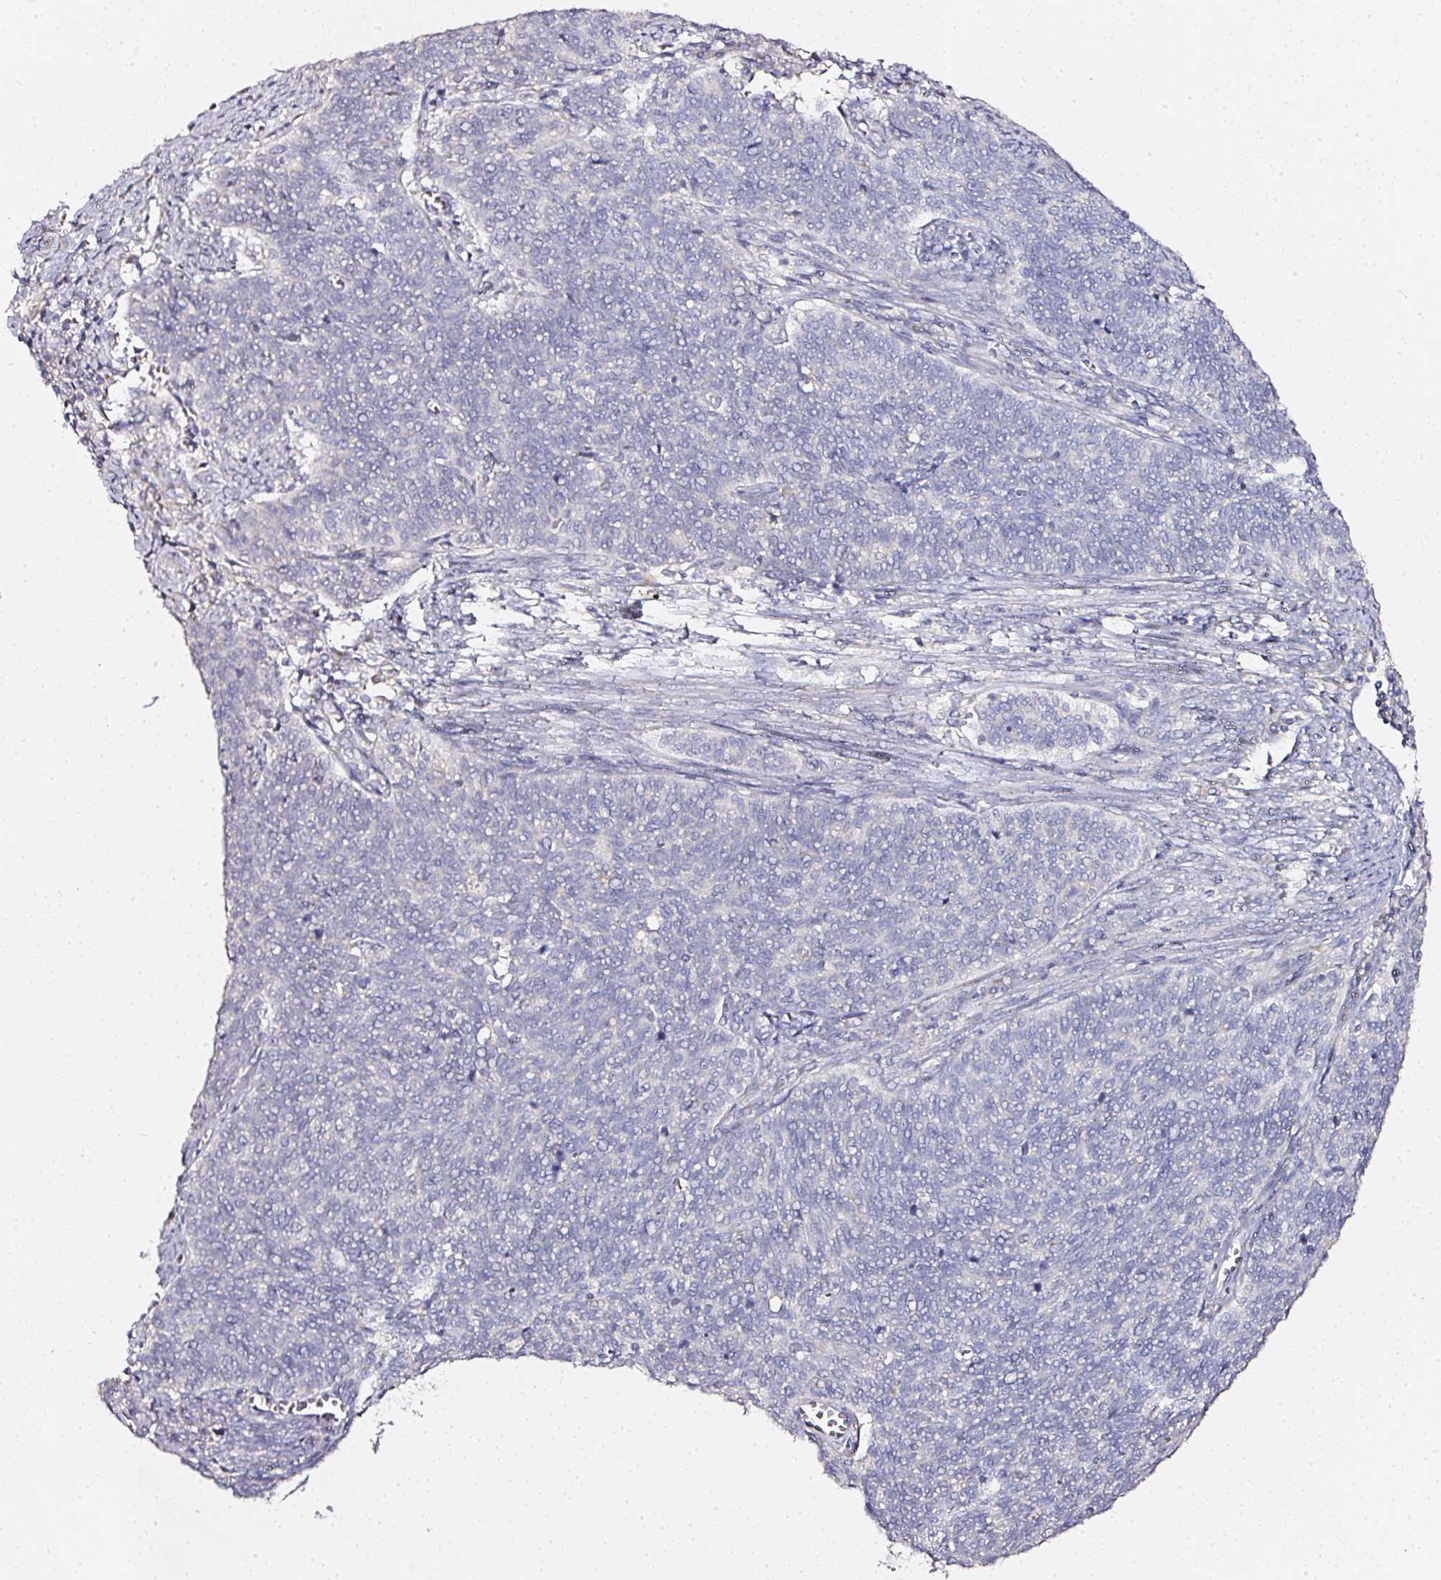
{"staining": {"intensity": "negative", "quantity": "none", "location": "none"}, "tissue": "cervical cancer", "cell_type": "Tumor cells", "image_type": "cancer", "snomed": [{"axis": "morphology", "description": "Squamous cell carcinoma, NOS"}, {"axis": "topography", "description": "Cervix"}], "caption": "Immunohistochemistry micrograph of squamous cell carcinoma (cervical) stained for a protein (brown), which exhibits no staining in tumor cells.", "gene": "NTRK1", "patient": {"sex": "female", "age": 39}}